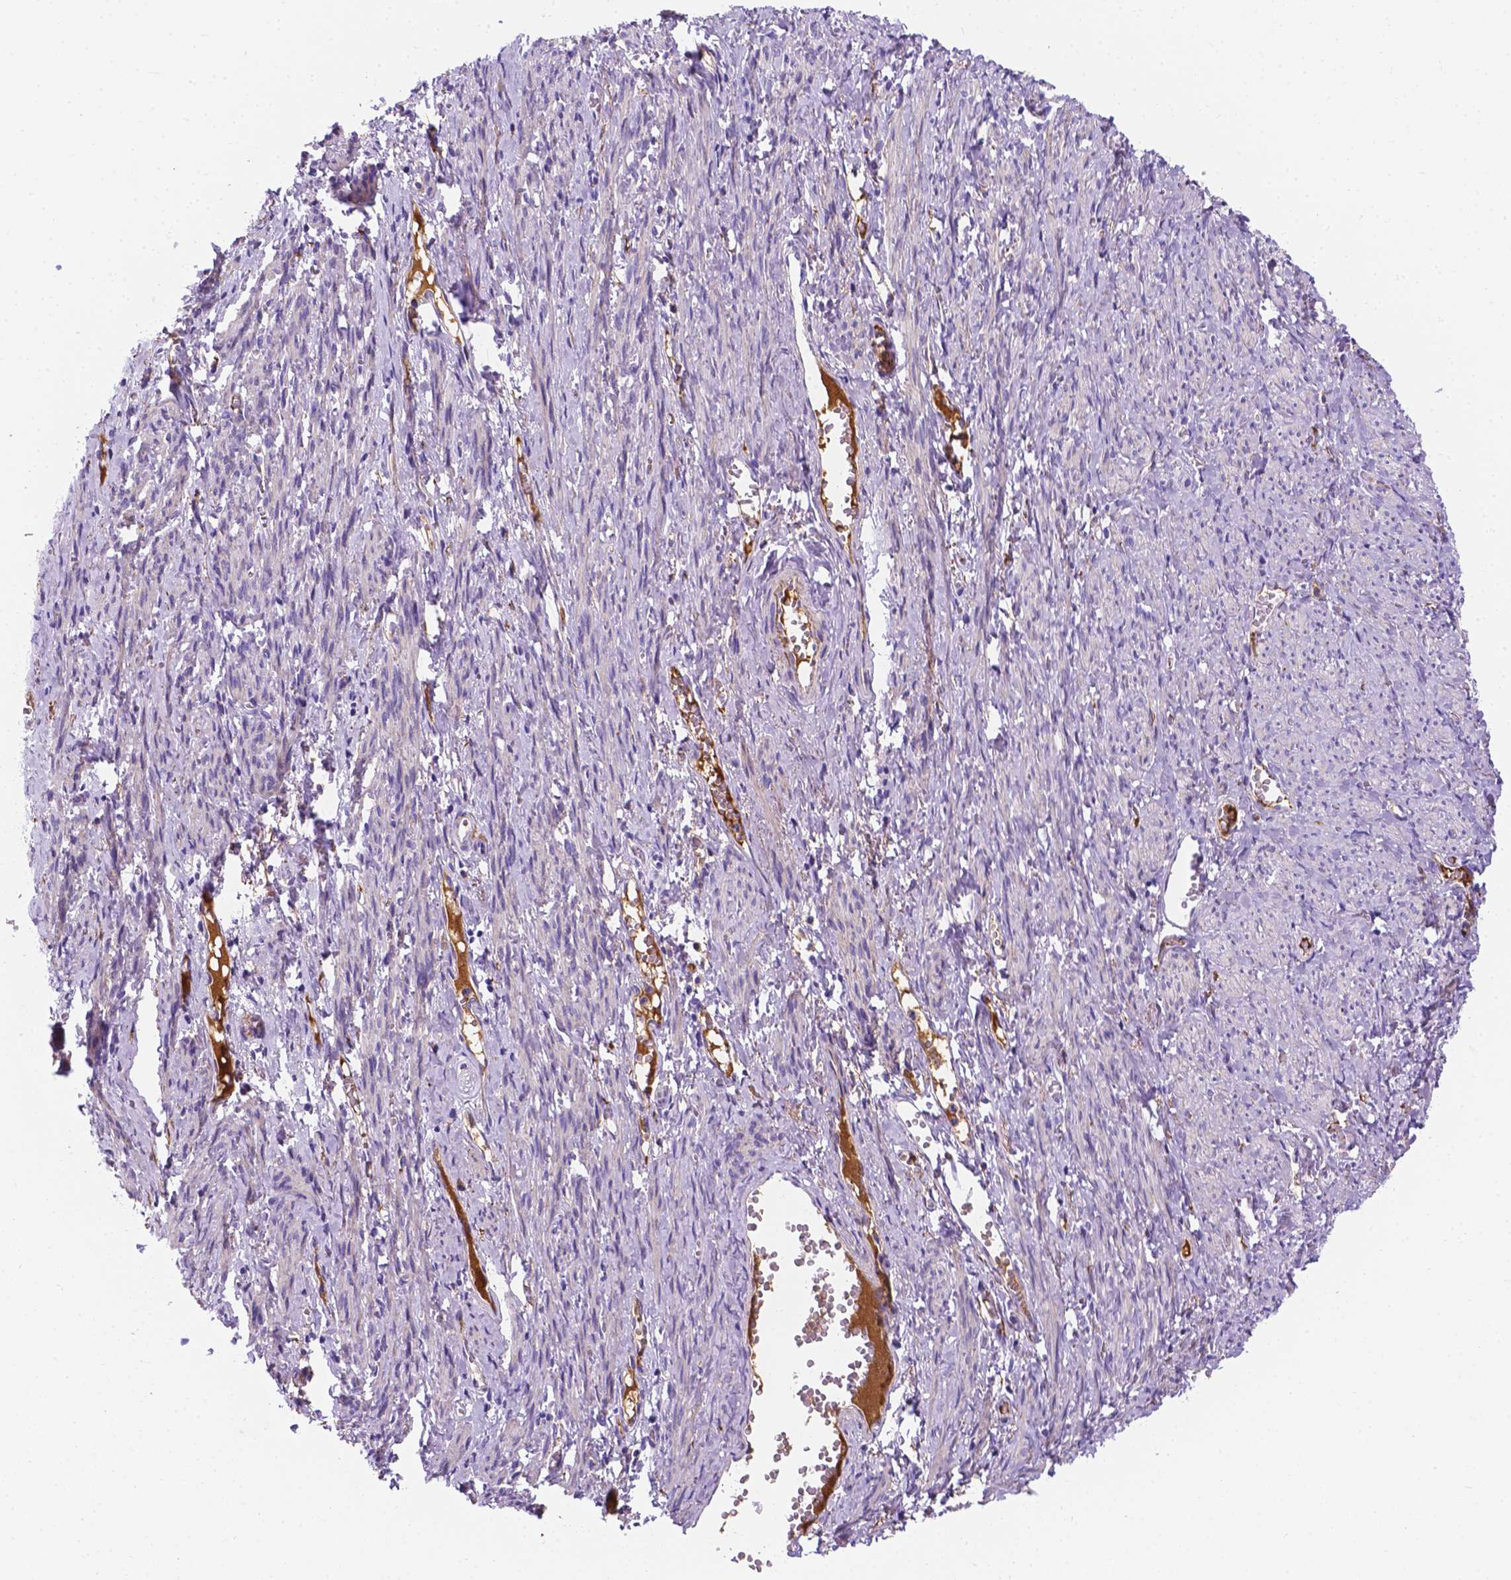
{"staining": {"intensity": "weak", "quantity": "25%-75%", "location": "cytoplasmic/membranous"}, "tissue": "smooth muscle", "cell_type": "Smooth muscle cells", "image_type": "normal", "snomed": [{"axis": "morphology", "description": "Normal tissue, NOS"}, {"axis": "topography", "description": "Smooth muscle"}], "caption": "Approximately 25%-75% of smooth muscle cells in benign human smooth muscle display weak cytoplasmic/membranous protein staining as visualized by brown immunohistochemical staining.", "gene": "APOE", "patient": {"sex": "female", "age": 65}}